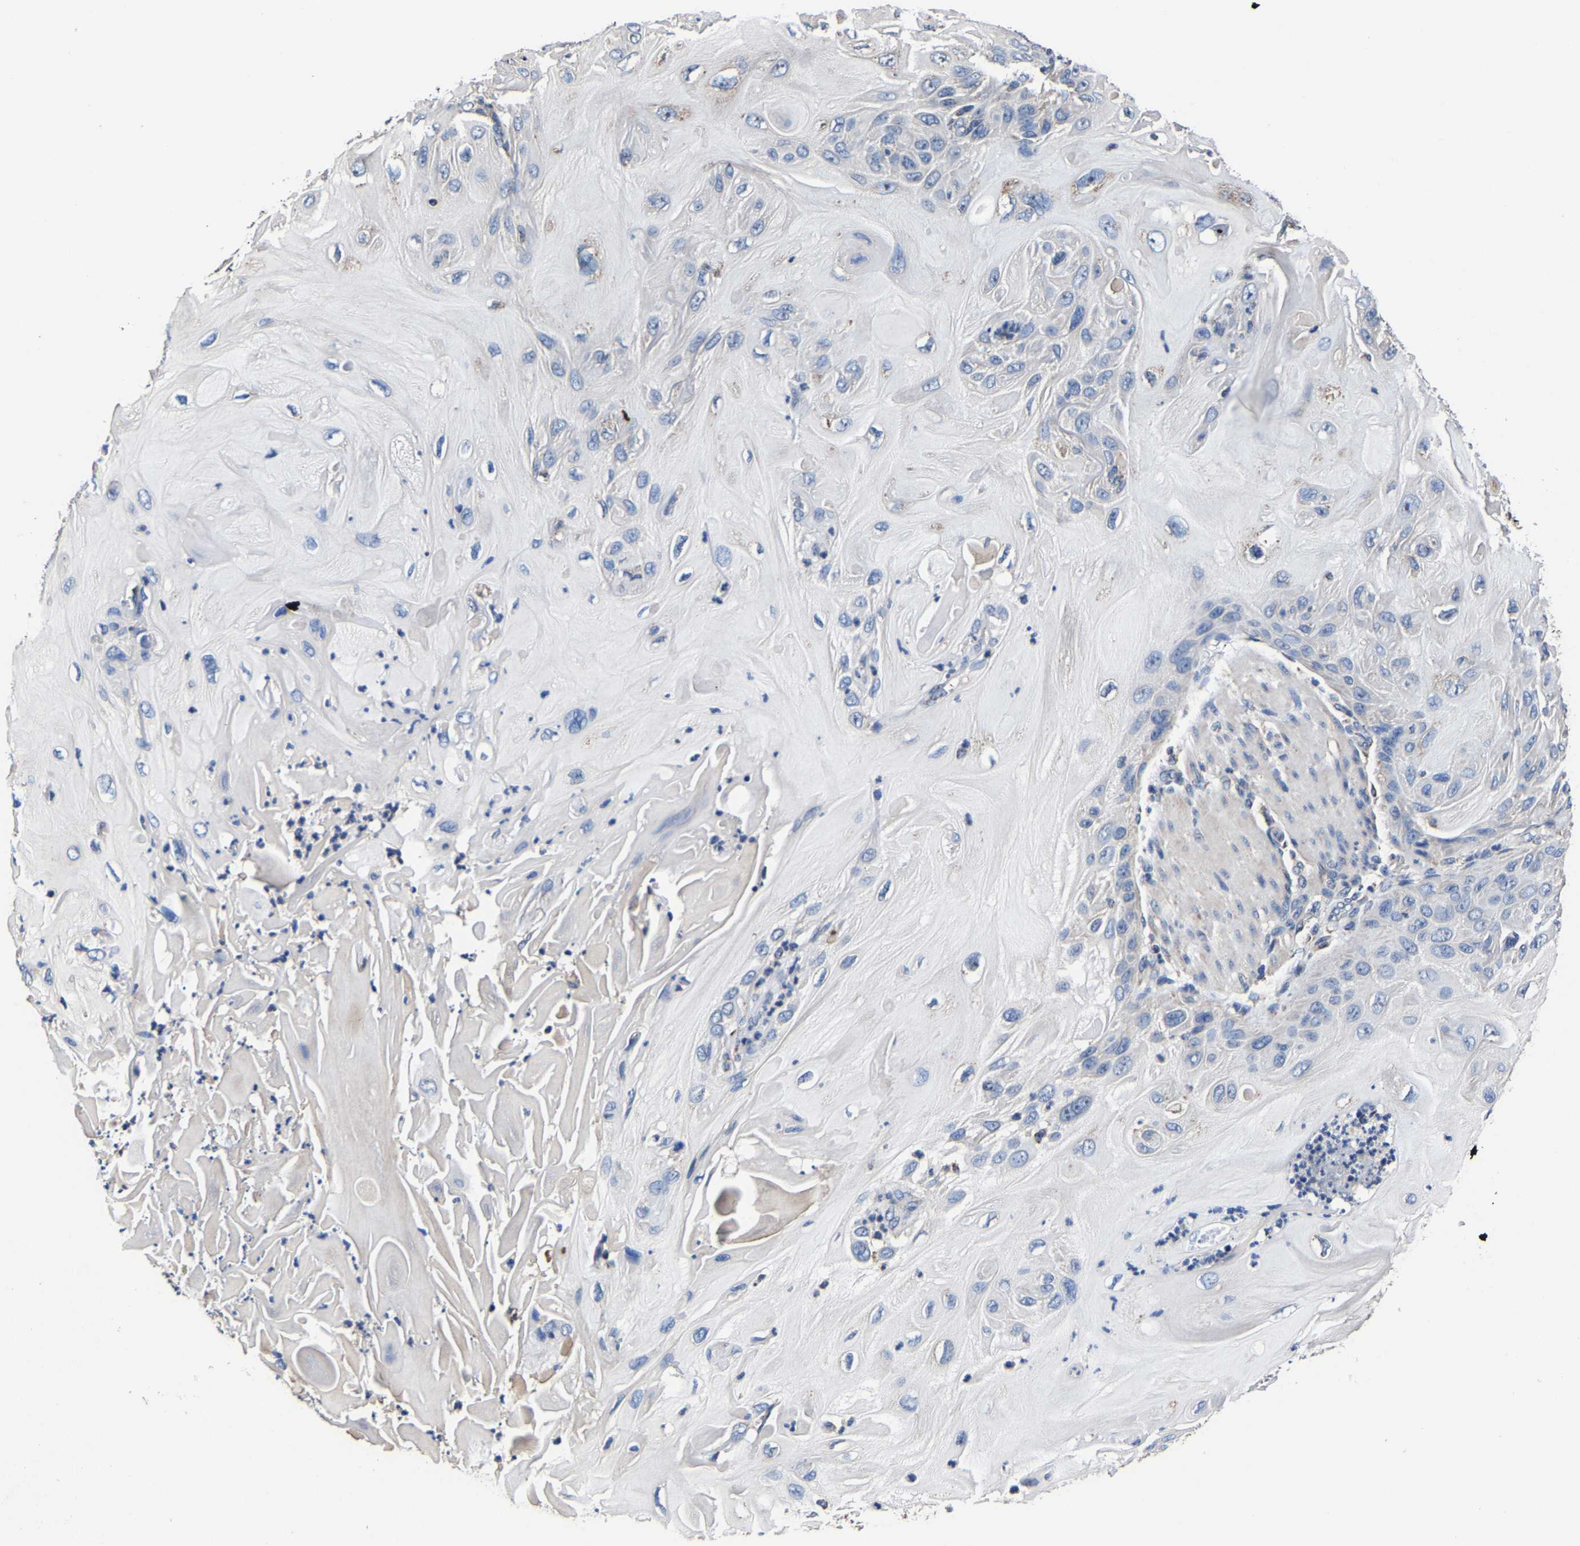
{"staining": {"intensity": "negative", "quantity": "none", "location": "none"}, "tissue": "skin cancer", "cell_type": "Tumor cells", "image_type": "cancer", "snomed": [{"axis": "morphology", "description": "Squamous cell carcinoma, NOS"}, {"axis": "topography", "description": "Skin"}], "caption": "Skin cancer (squamous cell carcinoma) stained for a protein using immunohistochemistry (IHC) shows no staining tumor cells.", "gene": "ZCCHC7", "patient": {"sex": "female", "age": 77}}